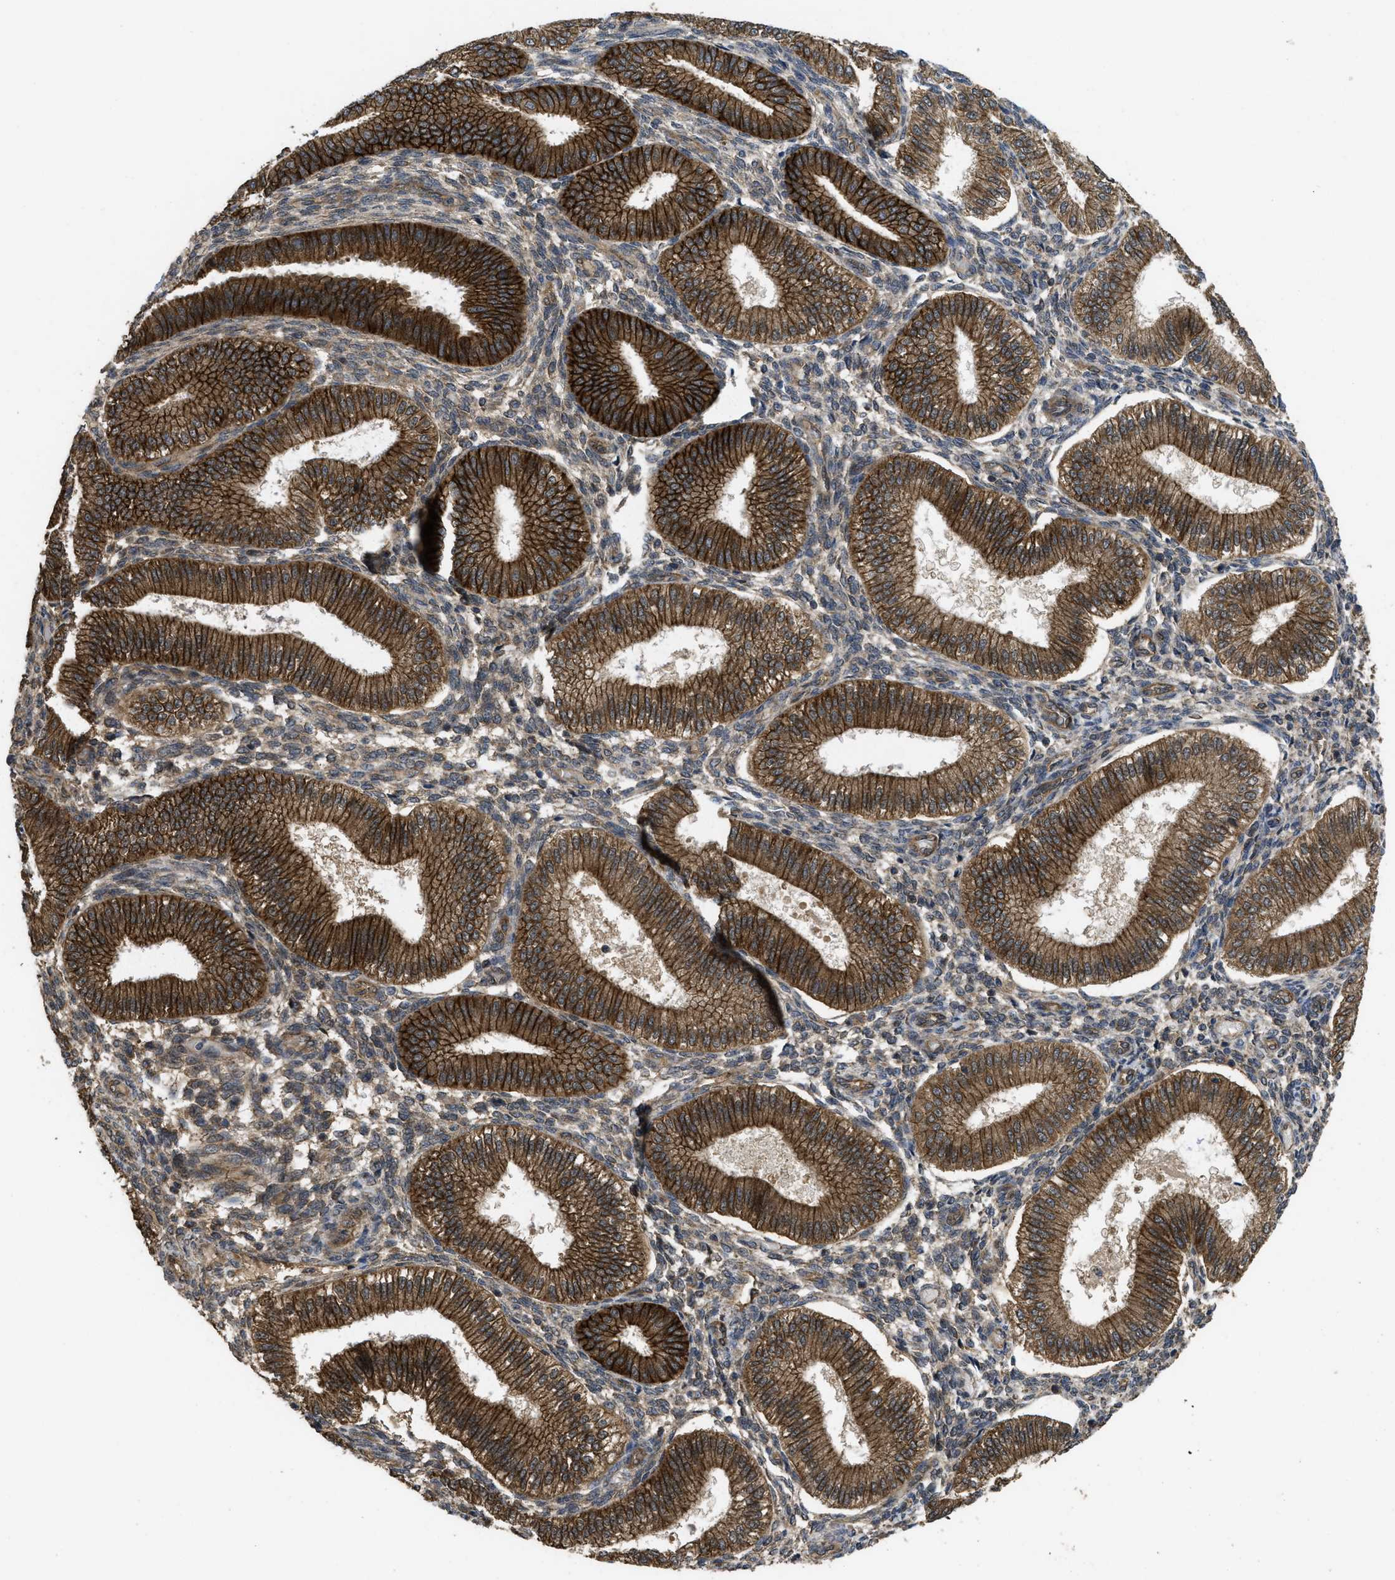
{"staining": {"intensity": "moderate", "quantity": "25%-75%", "location": "cytoplasmic/membranous"}, "tissue": "endometrium", "cell_type": "Cells in endometrial stroma", "image_type": "normal", "snomed": [{"axis": "morphology", "description": "Normal tissue, NOS"}, {"axis": "topography", "description": "Endometrium"}], "caption": "The micrograph reveals staining of unremarkable endometrium, revealing moderate cytoplasmic/membranous protein positivity (brown color) within cells in endometrial stroma.", "gene": "FZD6", "patient": {"sex": "female", "age": 39}}